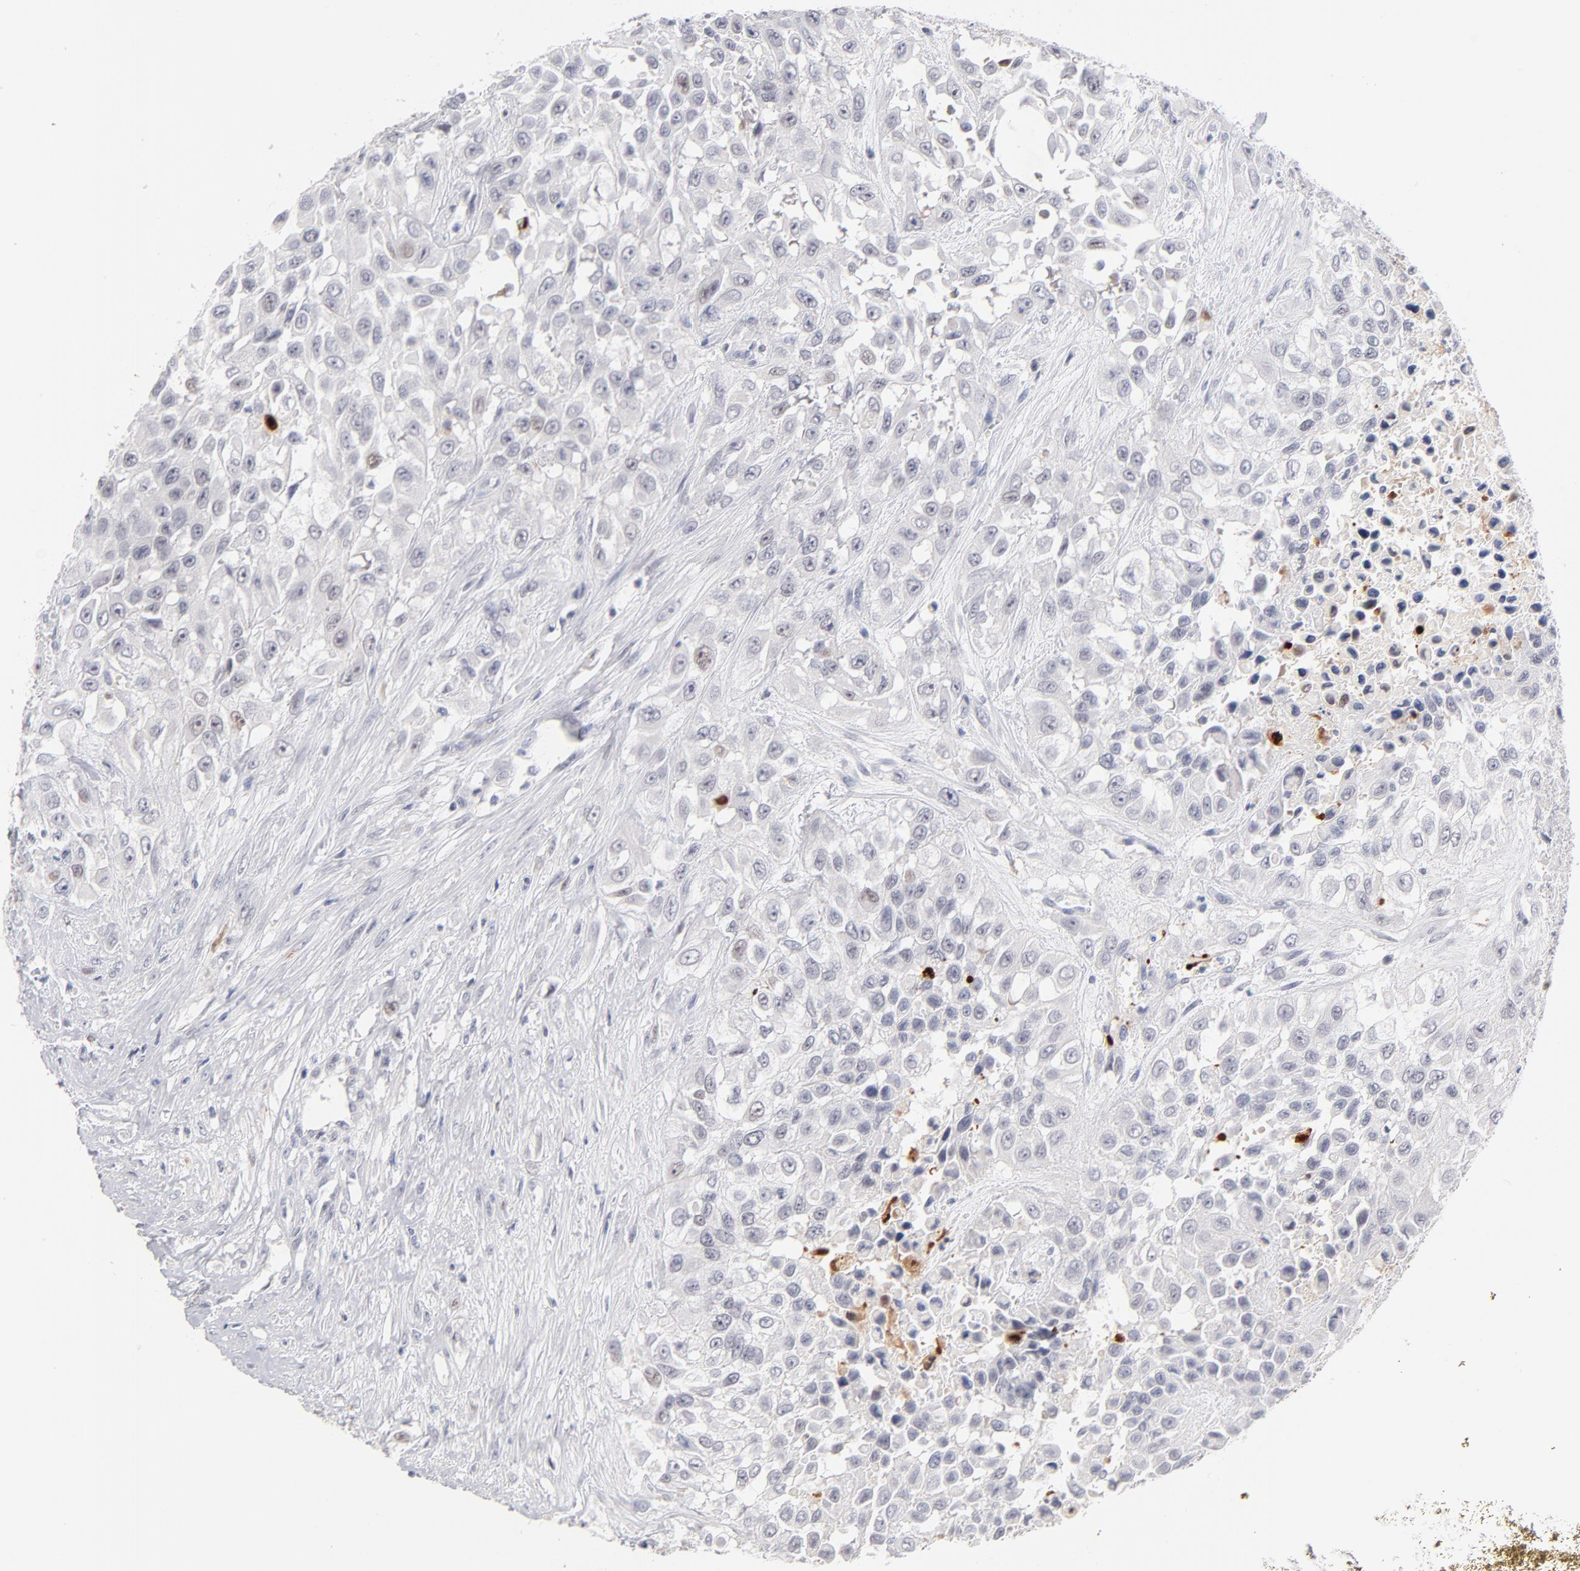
{"staining": {"intensity": "weak", "quantity": "<25%", "location": "nuclear"}, "tissue": "urothelial cancer", "cell_type": "Tumor cells", "image_type": "cancer", "snomed": [{"axis": "morphology", "description": "Urothelial carcinoma, High grade"}, {"axis": "topography", "description": "Urinary bladder"}], "caption": "The image shows no significant positivity in tumor cells of urothelial cancer.", "gene": "PARP1", "patient": {"sex": "male", "age": 57}}